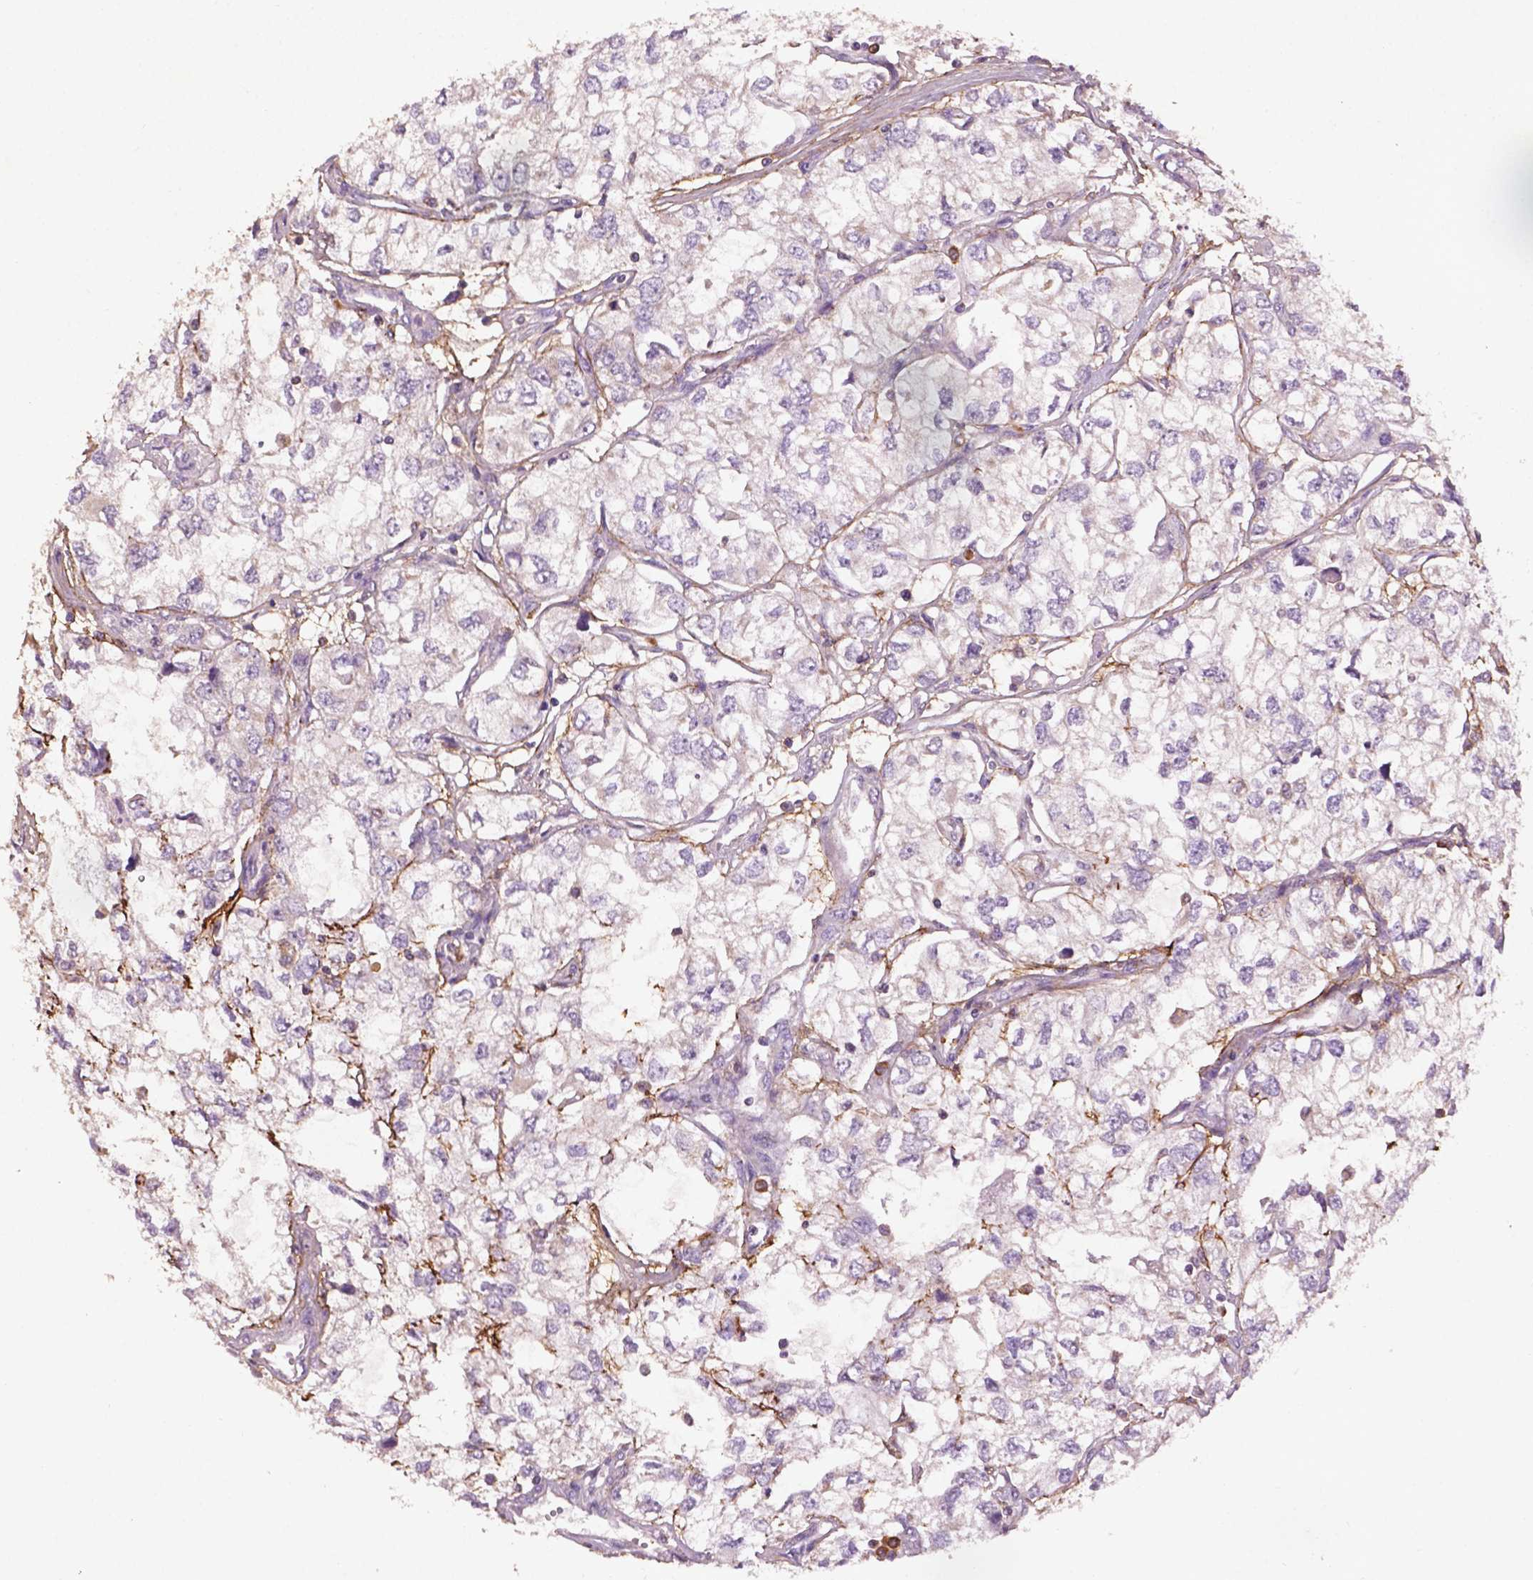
{"staining": {"intensity": "negative", "quantity": "none", "location": "none"}, "tissue": "renal cancer", "cell_type": "Tumor cells", "image_type": "cancer", "snomed": [{"axis": "morphology", "description": "Adenocarcinoma, NOS"}, {"axis": "topography", "description": "Kidney"}], "caption": "A micrograph of human renal adenocarcinoma is negative for staining in tumor cells. (DAB (3,3'-diaminobenzidine) immunohistochemistry with hematoxylin counter stain).", "gene": "LRRC3C", "patient": {"sex": "female", "age": 59}}